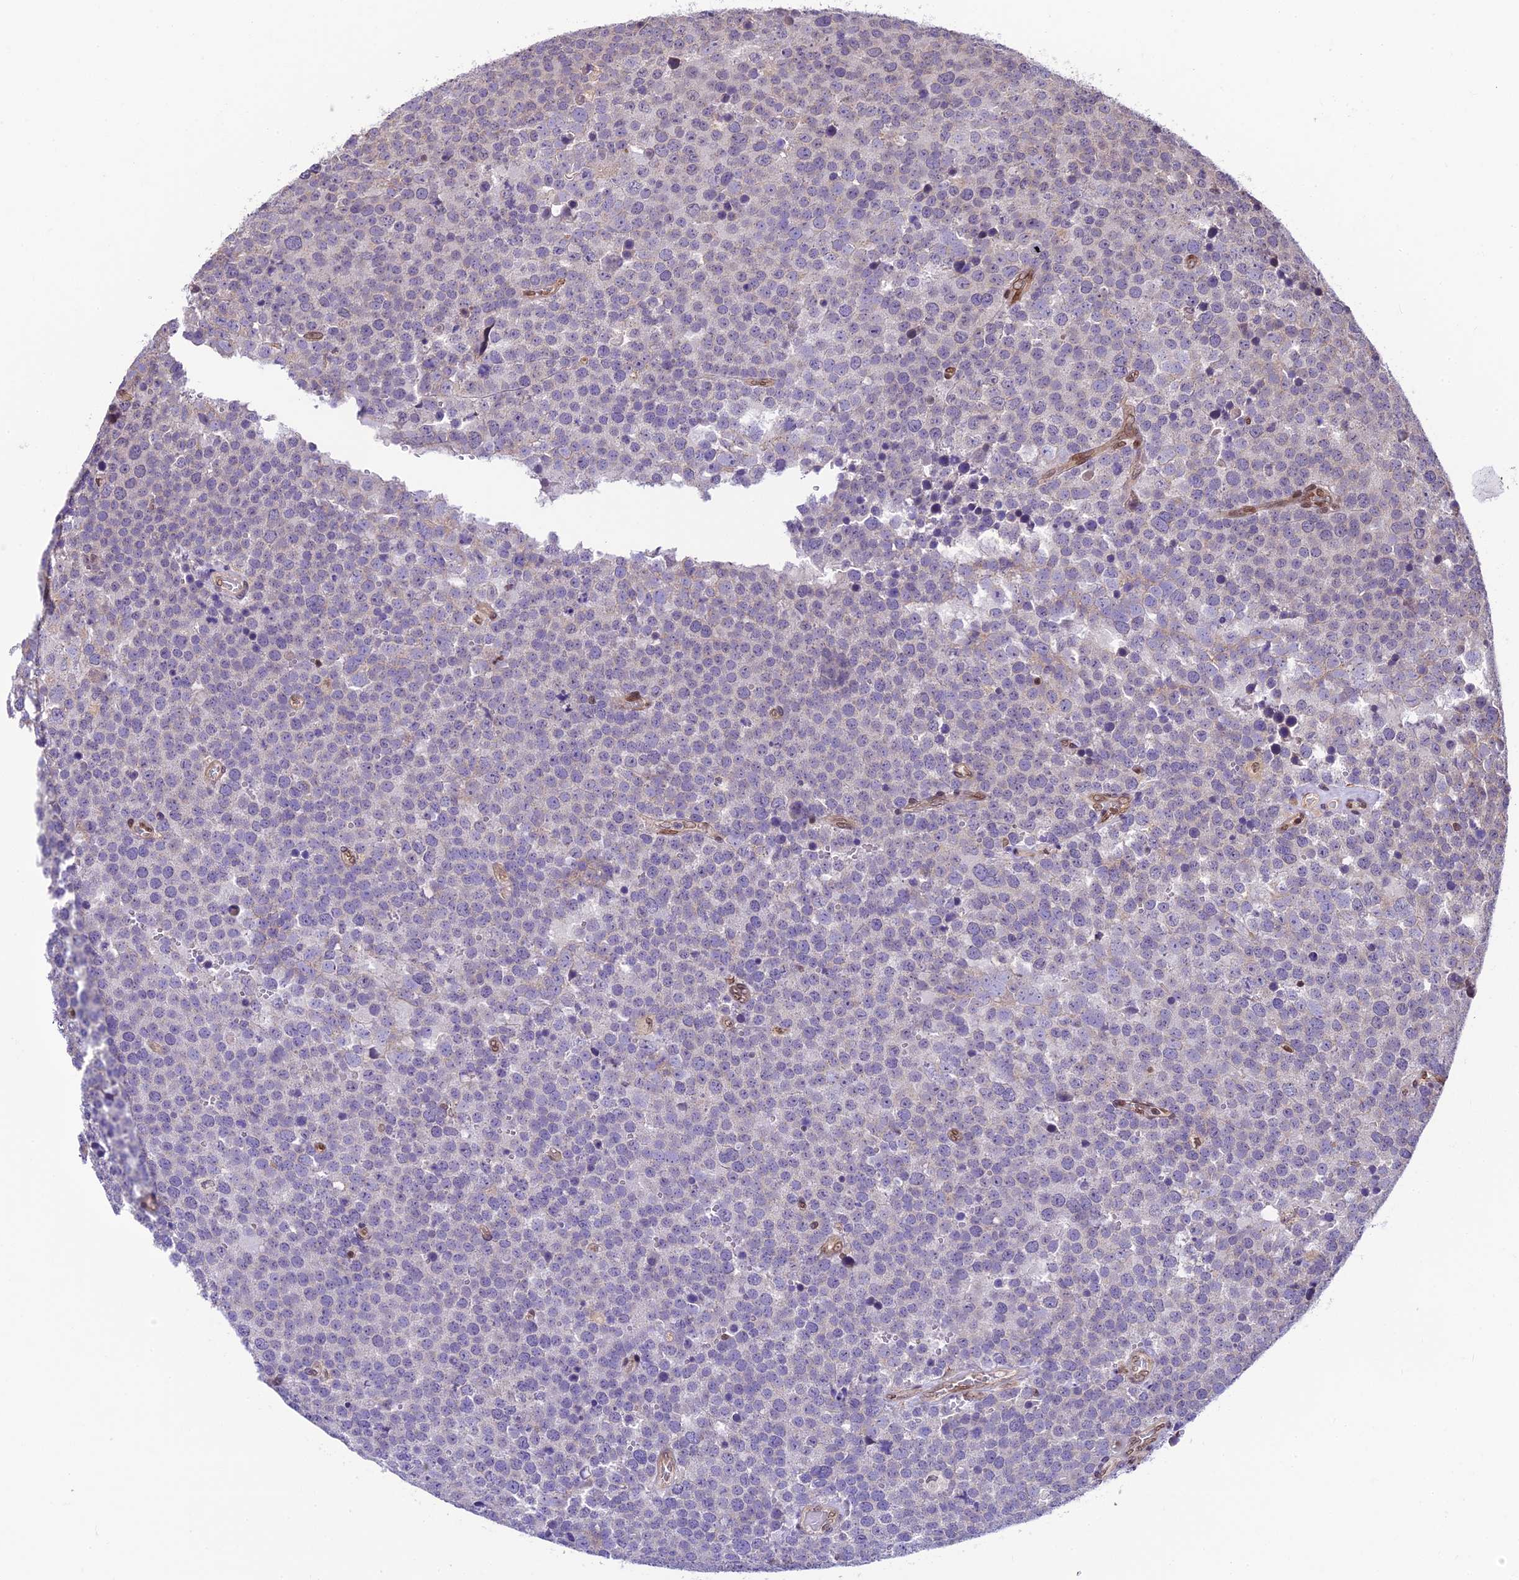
{"staining": {"intensity": "negative", "quantity": "none", "location": "none"}, "tissue": "testis cancer", "cell_type": "Tumor cells", "image_type": "cancer", "snomed": [{"axis": "morphology", "description": "Seminoma, NOS"}, {"axis": "topography", "description": "Testis"}], "caption": "Immunohistochemistry histopathology image of human testis cancer stained for a protein (brown), which exhibits no staining in tumor cells.", "gene": "TRIM22", "patient": {"sex": "male", "age": 71}}